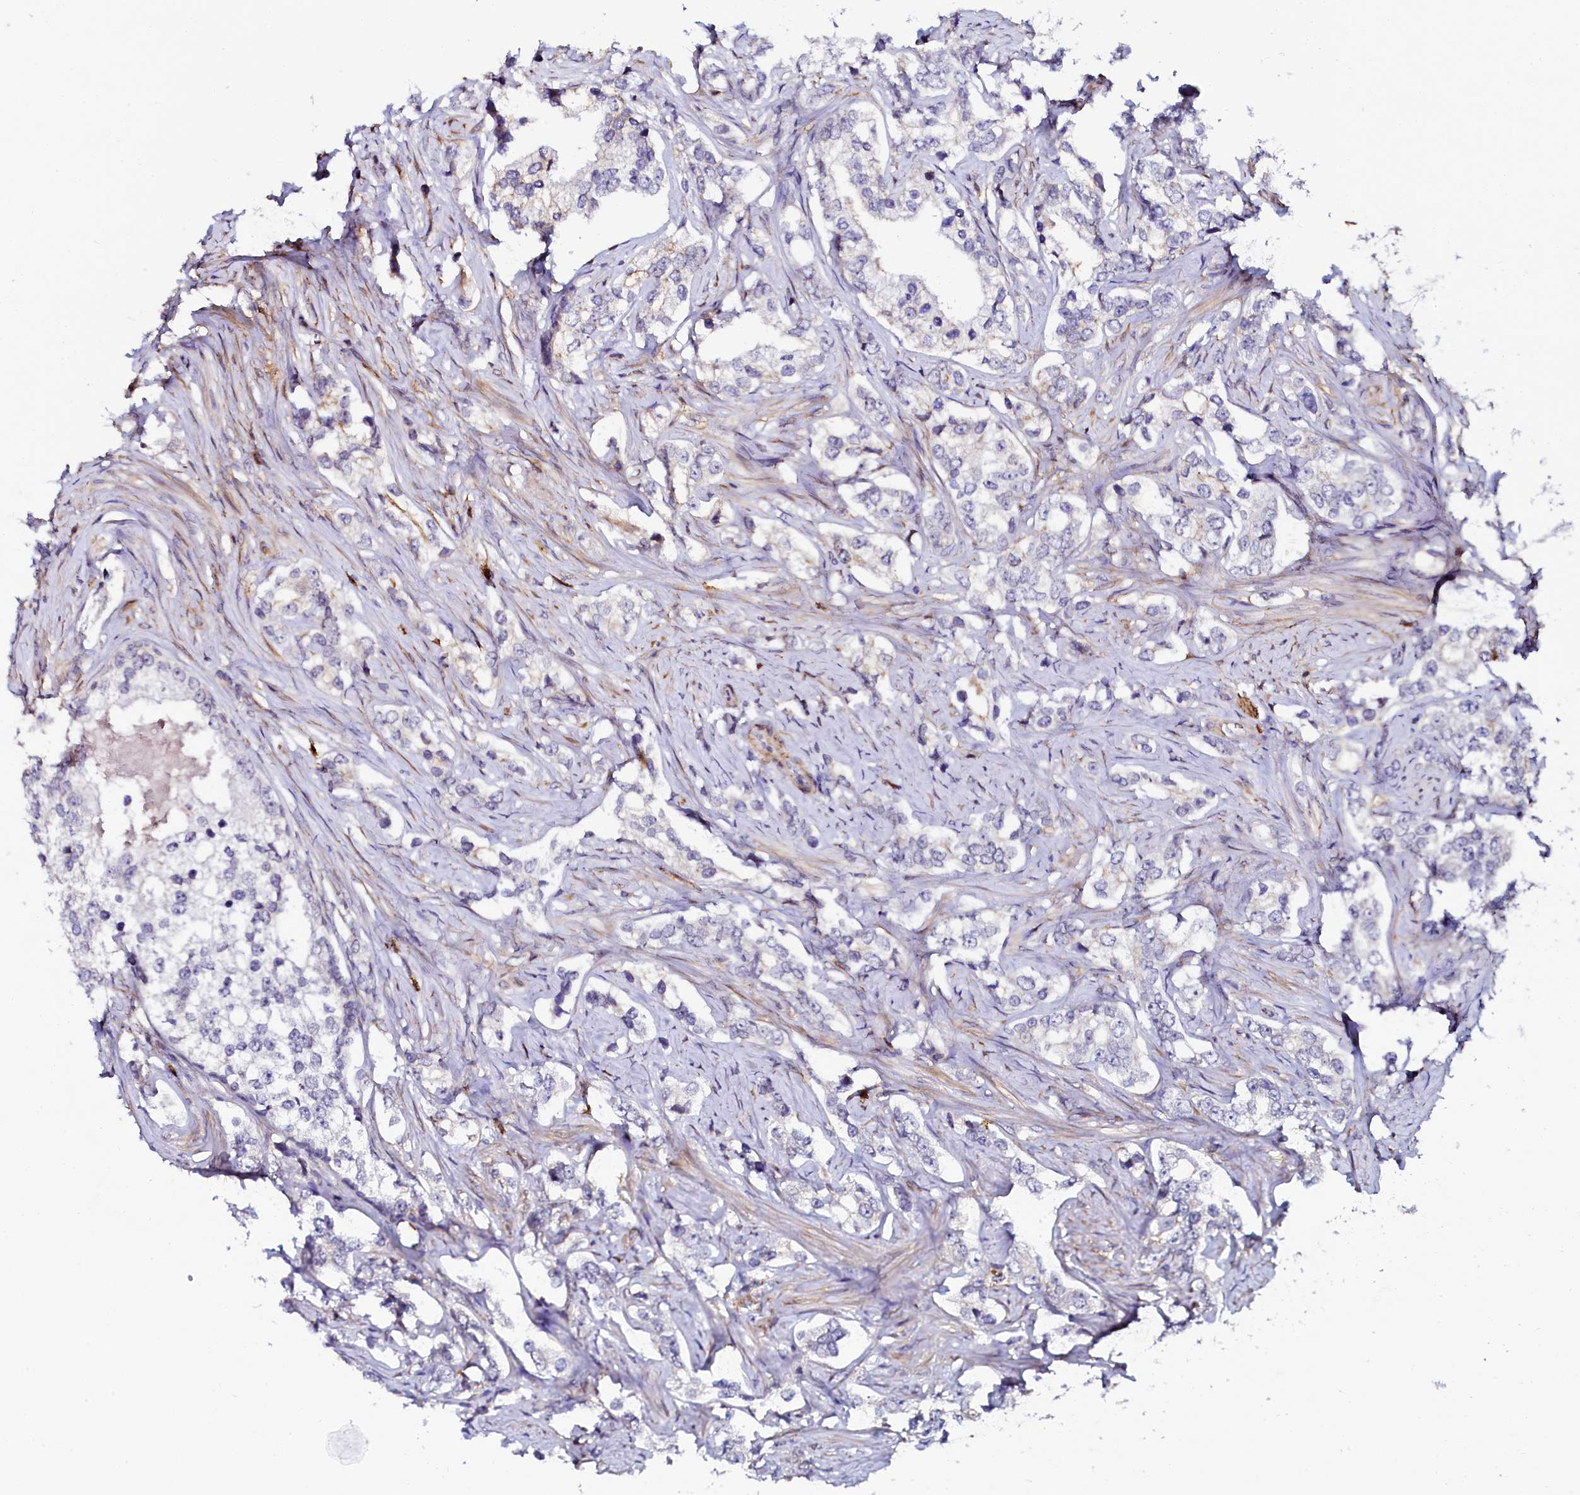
{"staining": {"intensity": "negative", "quantity": "none", "location": "none"}, "tissue": "prostate cancer", "cell_type": "Tumor cells", "image_type": "cancer", "snomed": [{"axis": "morphology", "description": "Adenocarcinoma, High grade"}, {"axis": "topography", "description": "Prostate"}], "caption": "DAB immunohistochemical staining of human prostate adenocarcinoma (high-grade) exhibits no significant staining in tumor cells.", "gene": "AAAS", "patient": {"sex": "male", "age": 66}}